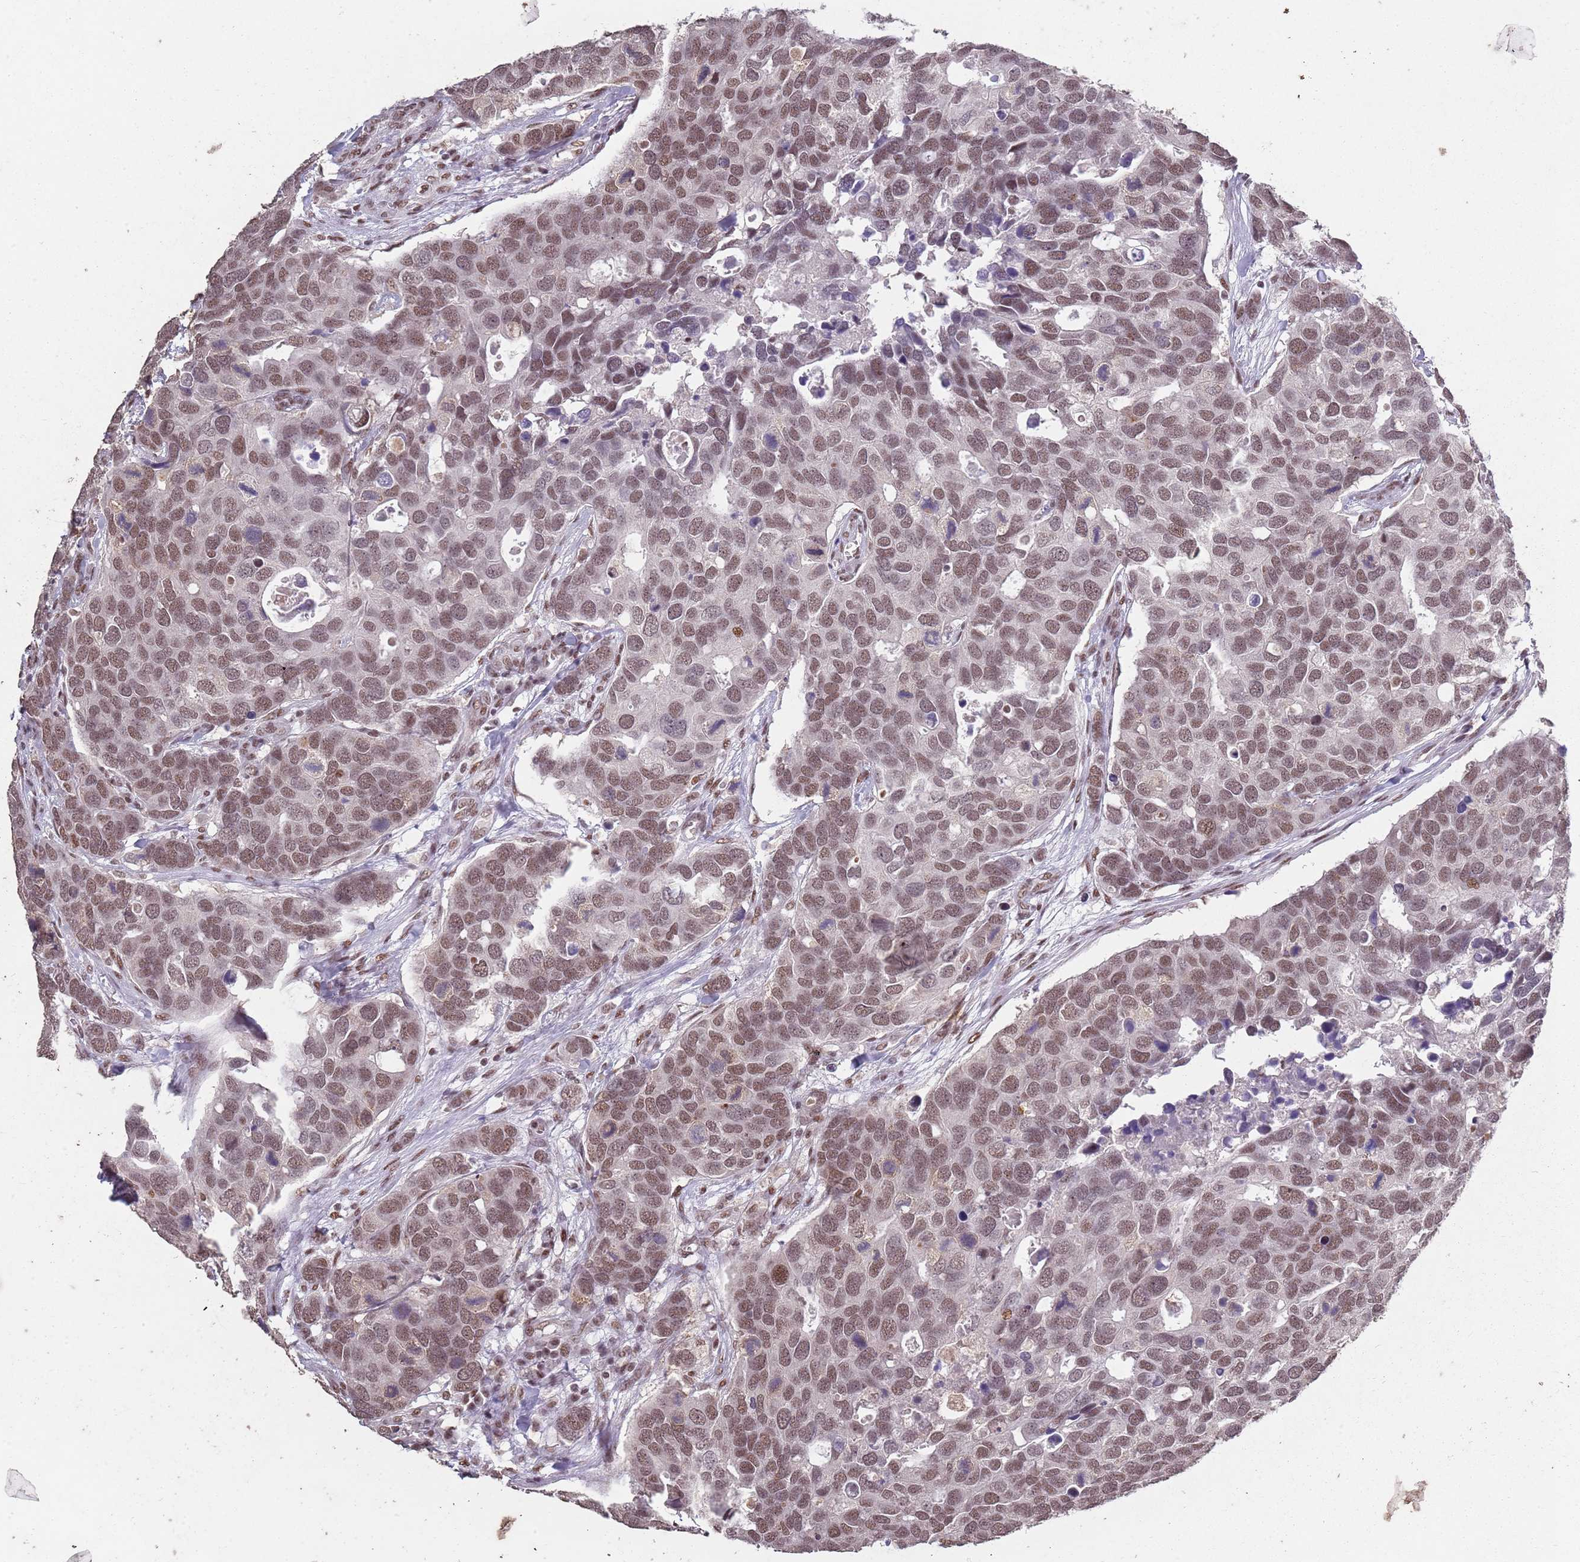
{"staining": {"intensity": "moderate", "quantity": ">75%", "location": "nuclear"}, "tissue": "breast cancer", "cell_type": "Tumor cells", "image_type": "cancer", "snomed": [{"axis": "morphology", "description": "Duct carcinoma"}, {"axis": "topography", "description": "Breast"}], "caption": "An immunohistochemistry (IHC) photomicrograph of tumor tissue is shown. Protein staining in brown shows moderate nuclear positivity in breast cancer within tumor cells. (DAB IHC with brightfield microscopy, high magnification).", "gene": "ARL14EP", "patient": {"sex": "female", "age": 83}}